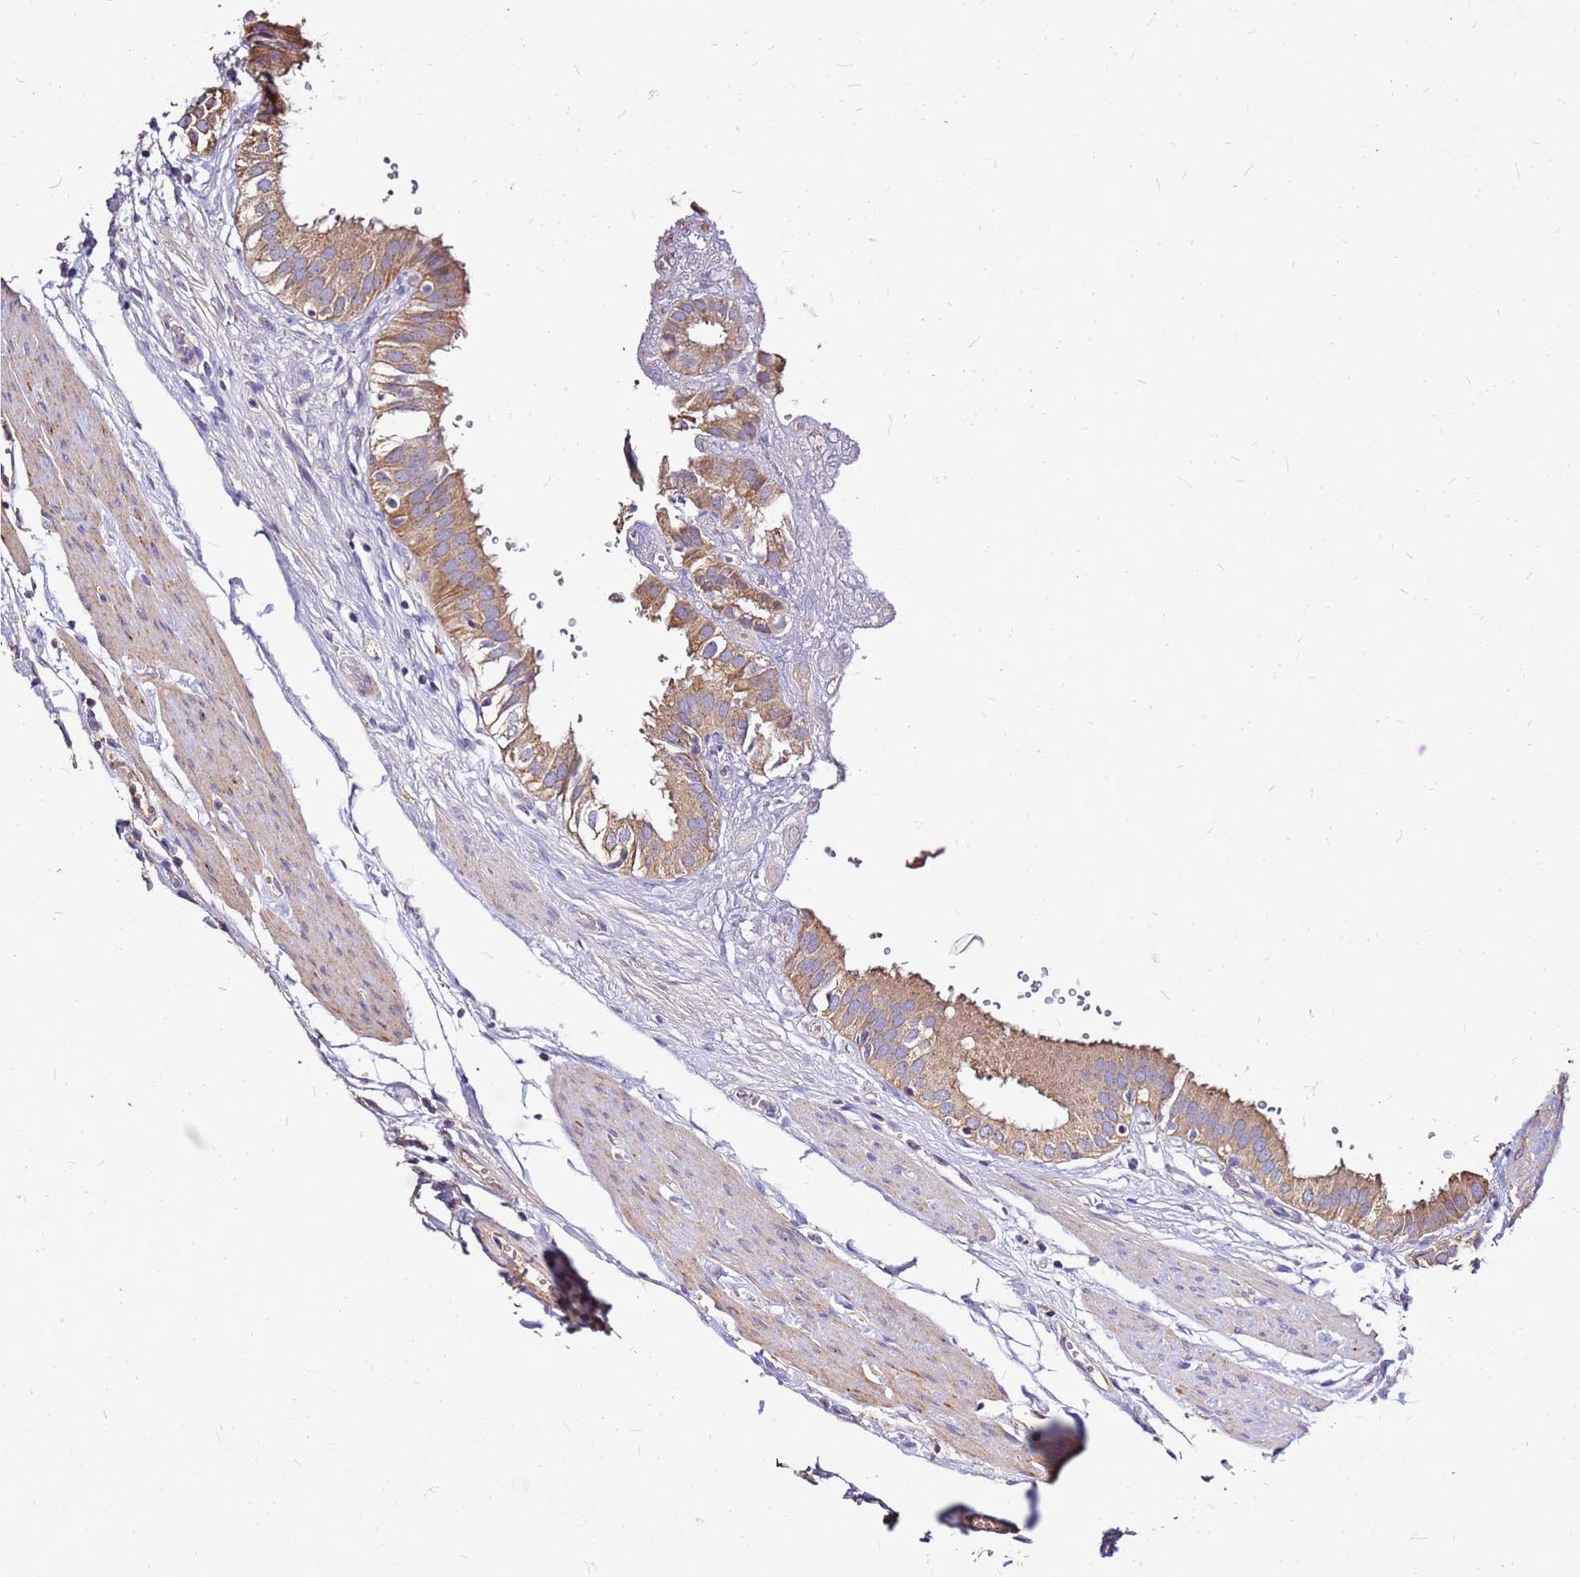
{"staining": {"intensity": "moderate", "quantity": ">75%", "location": "cytoplasmic/membranous"}, "tissue": "gallbladder", "cell_type": "Glandular cells", "image_type": "normal", "snomed": [{"axis": "morphology", "description": "Normal tissue, NOS"}, {"axis": "topography", "description": "Gallbladder"}], "caption": "Glandular cells reveal moderate cytoplasmic/membranous expression in approximately >75% of cells in benign gallbladder.", "gene": "EXD3", "patient": {"sex": "female", "age": 61}}